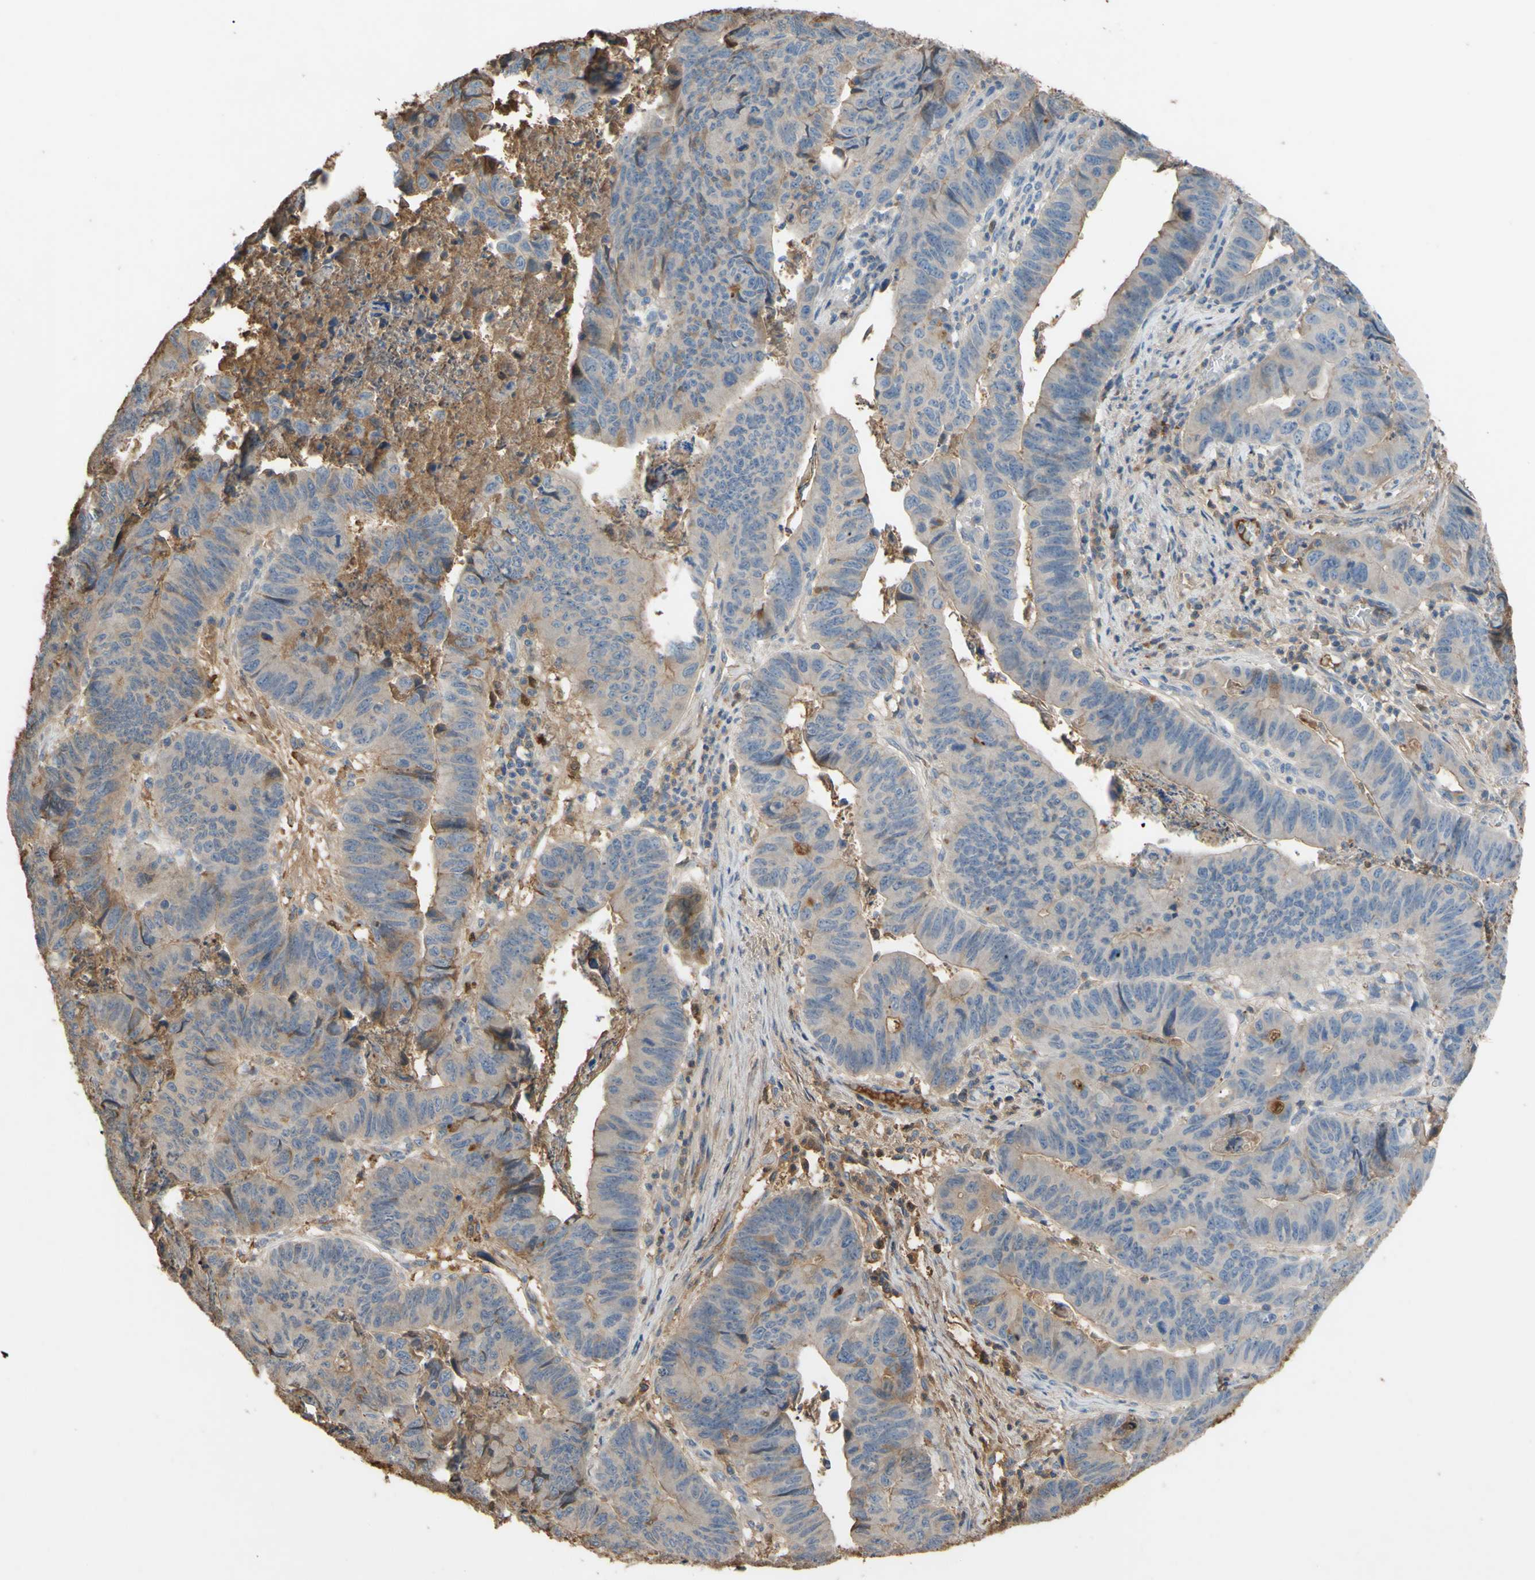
{"staining": {"intensity": "weak", "quantity": ">75%", "location": "cytoplasmic/membranous"}, "tissue": "stomach cancer", "cell_type": "Tumor cells", "image_type": "cancer", "snomed": [{"axis": "morphology", "description": "Adenocarcinoma, NOS"}, {"axis": "topography", "description": "Stomach, lower"}], "caption": "A histopathology image of stomach cancer stained for a protein exhibits weak cytoplasmic/membranous brown staining in tumor cells.", "gene": "PTGDS", "patient": {"sex": "male", "age": 77}}